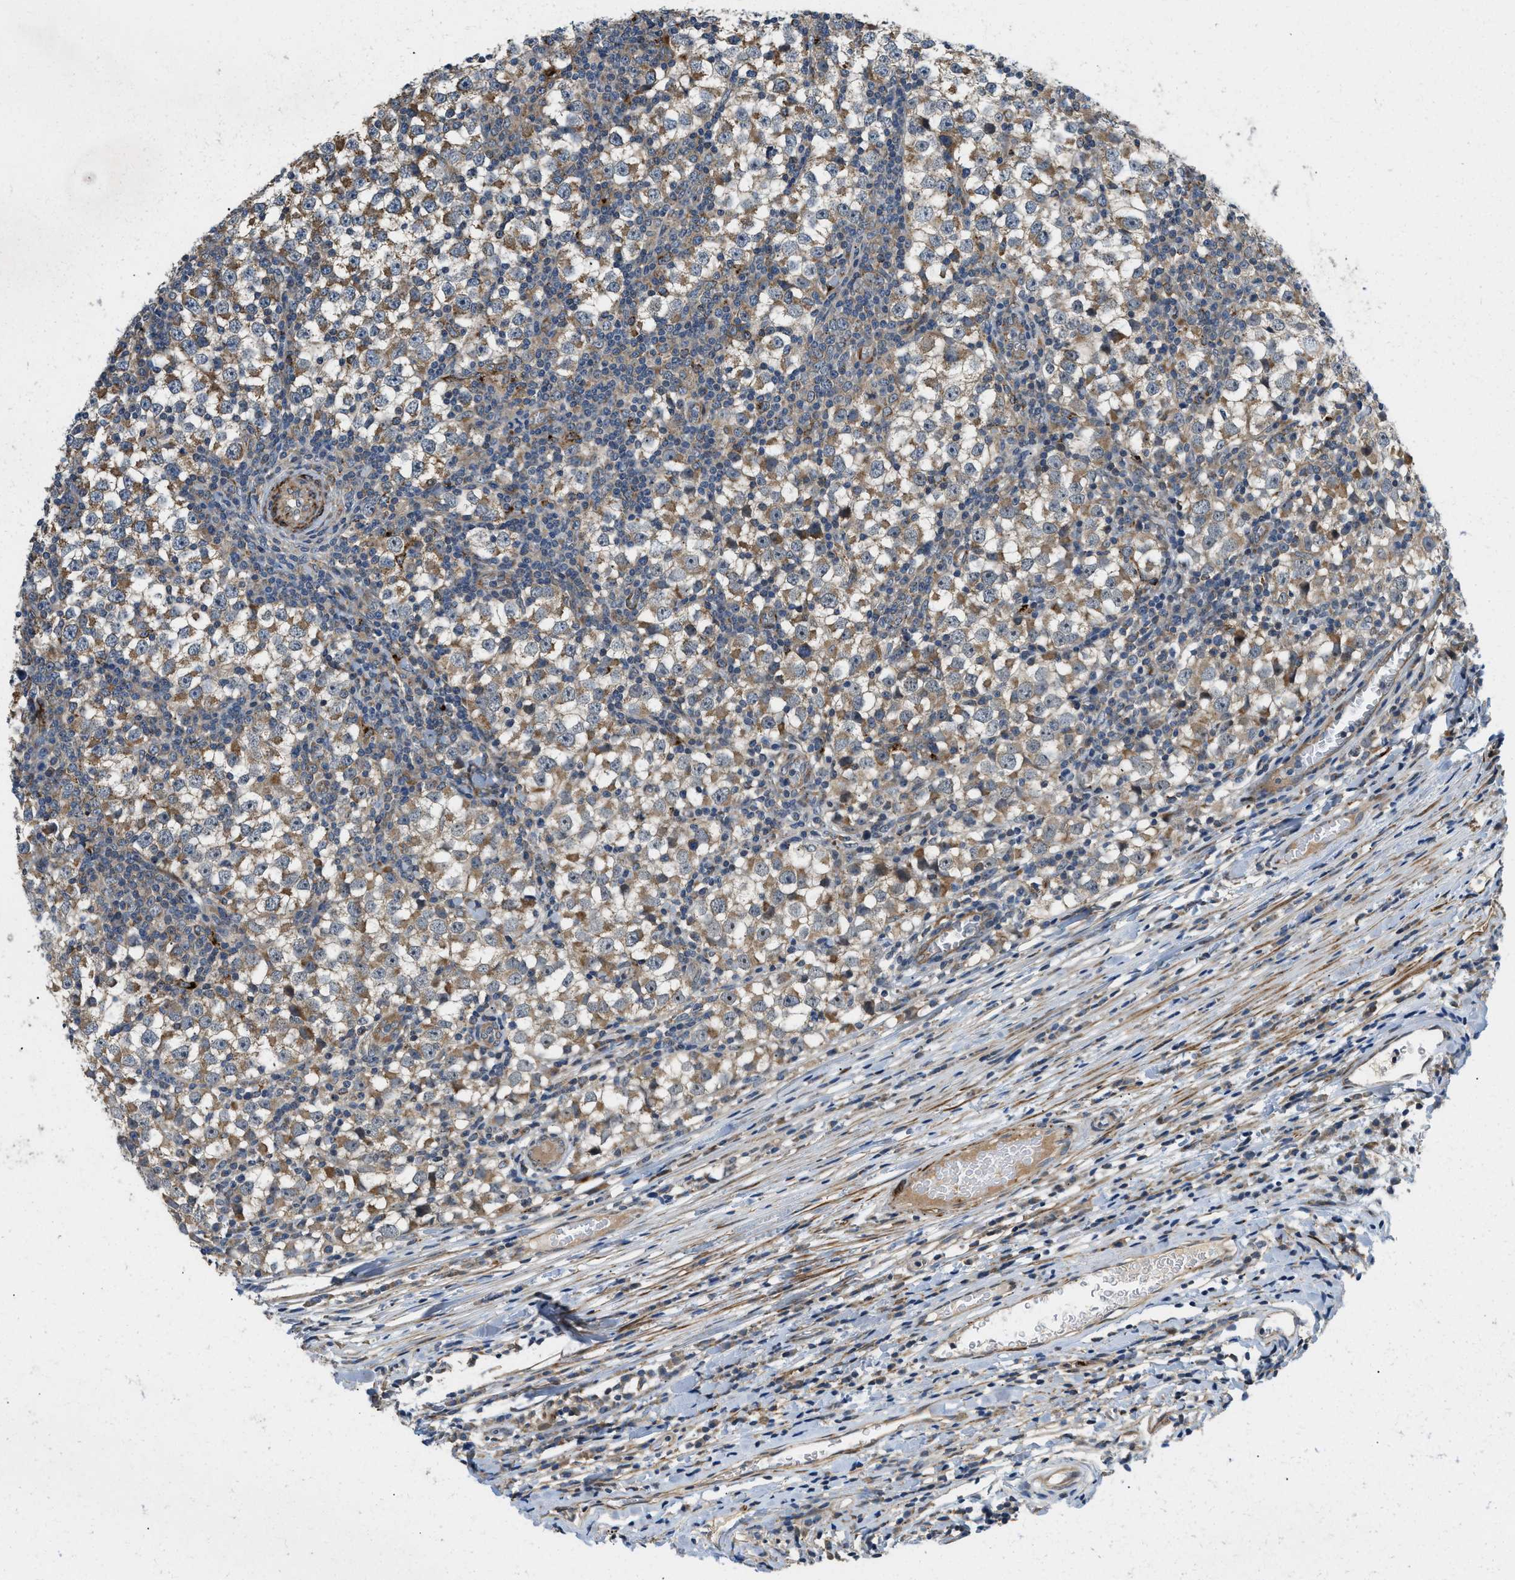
{"staining": {"intensity": "moderate", "quantity": ">75%", "location": "cytoplasmic/membranous"}, "tissue": "testis cancer", "cell_type": "Tumor cells", "image_type": "cancer", "snomed": [{"axis": "morphology", "description": "Seminoma, NOS"}, {"axis": "topography", "description": "Testis"}], "caption": "Moderate cytoplasmic/membranous positivity is present in about >75% of tumor cells in seminoma (testis). The protein is shown in brown color, while the nuclei are stained blue.", "gene": "ZNF599", "patient": {"sex": "male", "age": 65}}